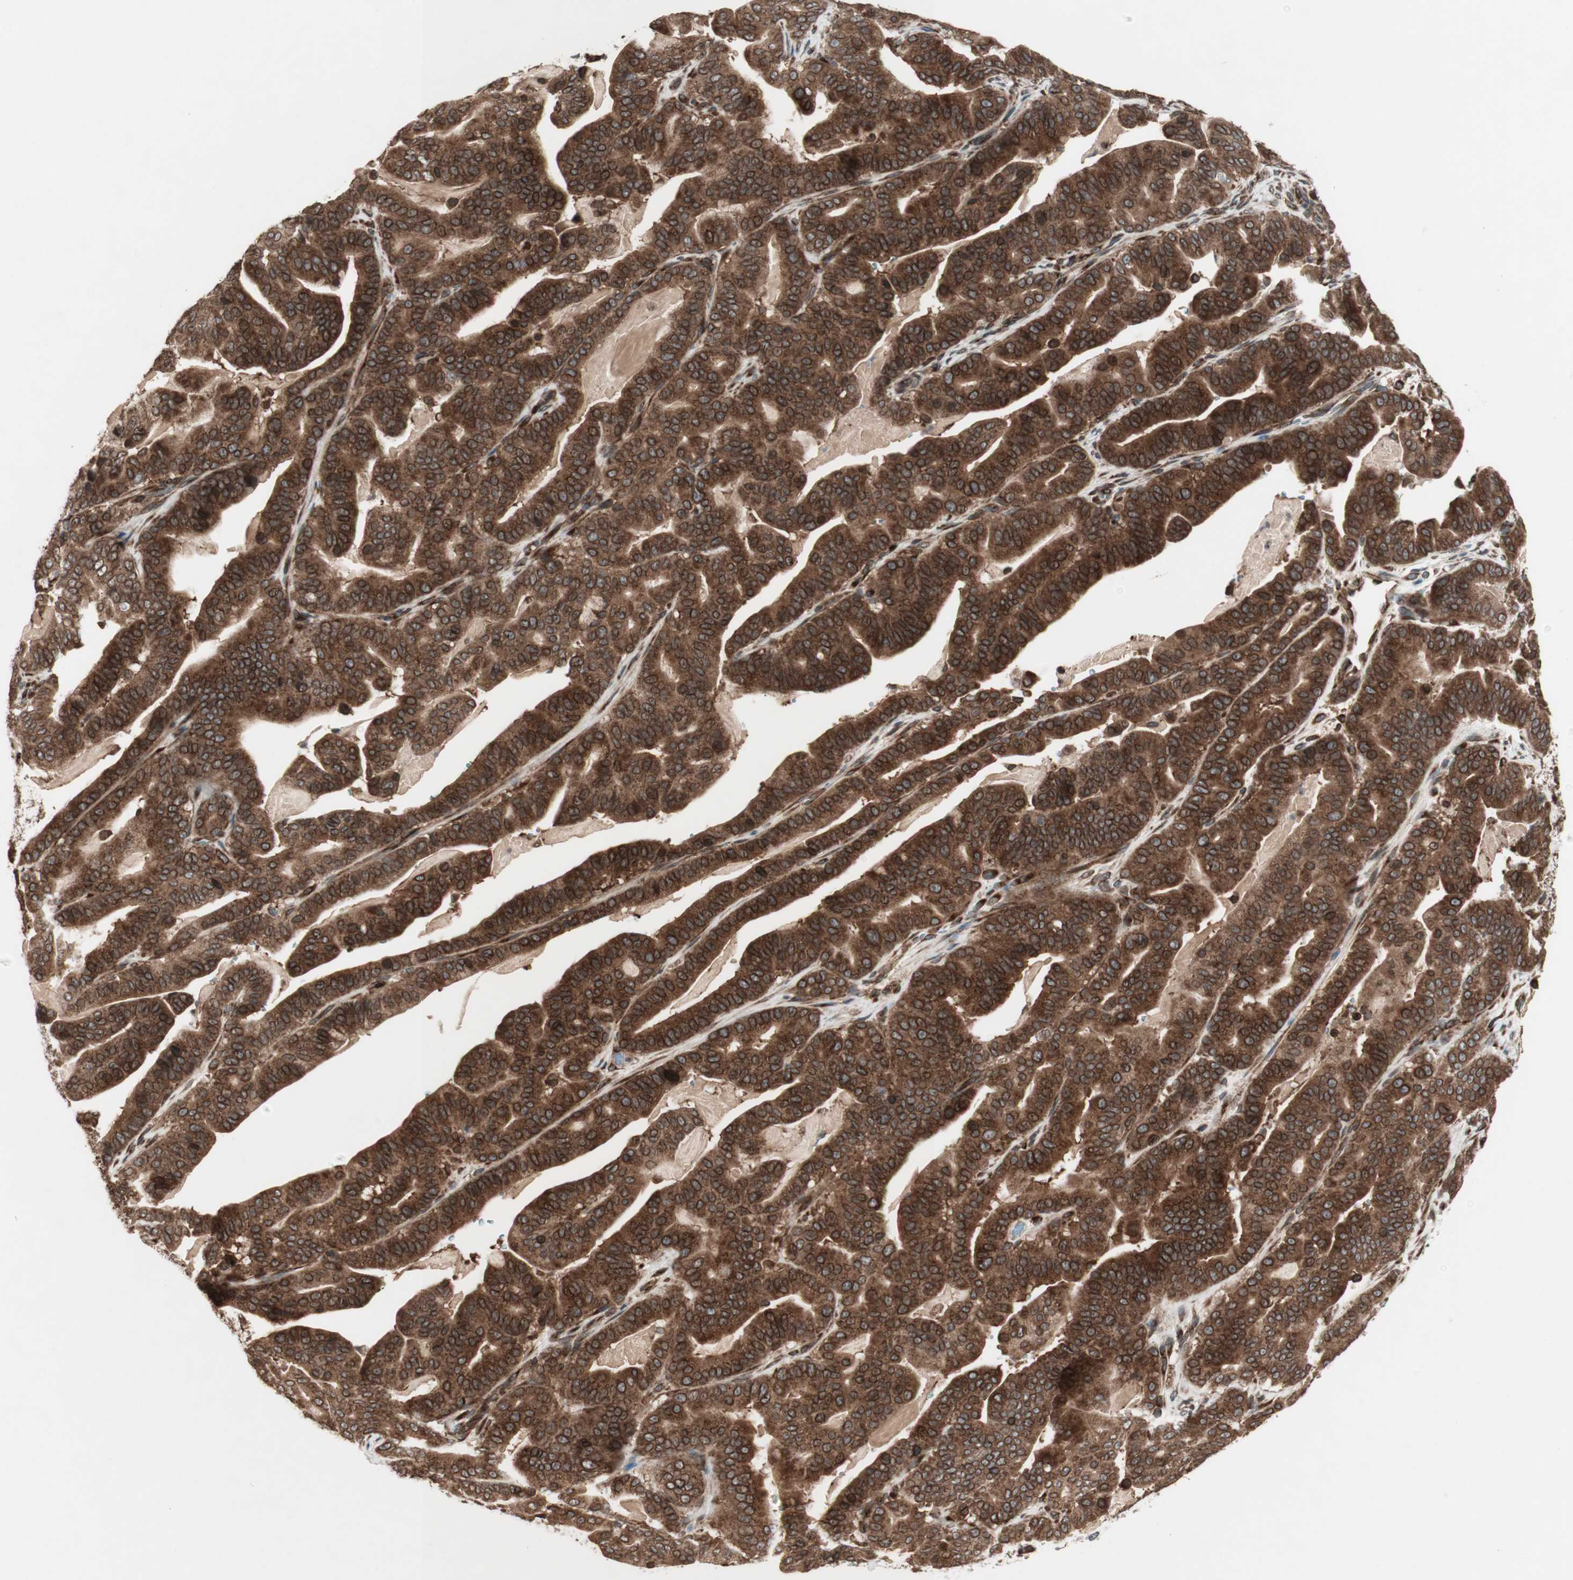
{"staining": {"intensity": "strong", "quantity": ">75%", "location": "cytoplasmic/membranous,nuclear"}, "tissue": "pancreatic cancer", "cell_type": "Tumor cells", "image_type": "cancer", "snomed": [{"axis": "morphology", "description": "Adenocarcinoma, NOS"}, {"axis": "topography", "description": "Pancreas"}], "caption": "Pancreatic cancer (adenocarcinoma) stained with immunohistochemistry (IHC) demonstrates strong cytoplasmic/membranous and nuclear expression in approximately >75% of tumor cells.", "gene": "NUP62", "patient": {"sex": "male", "age": 63}}